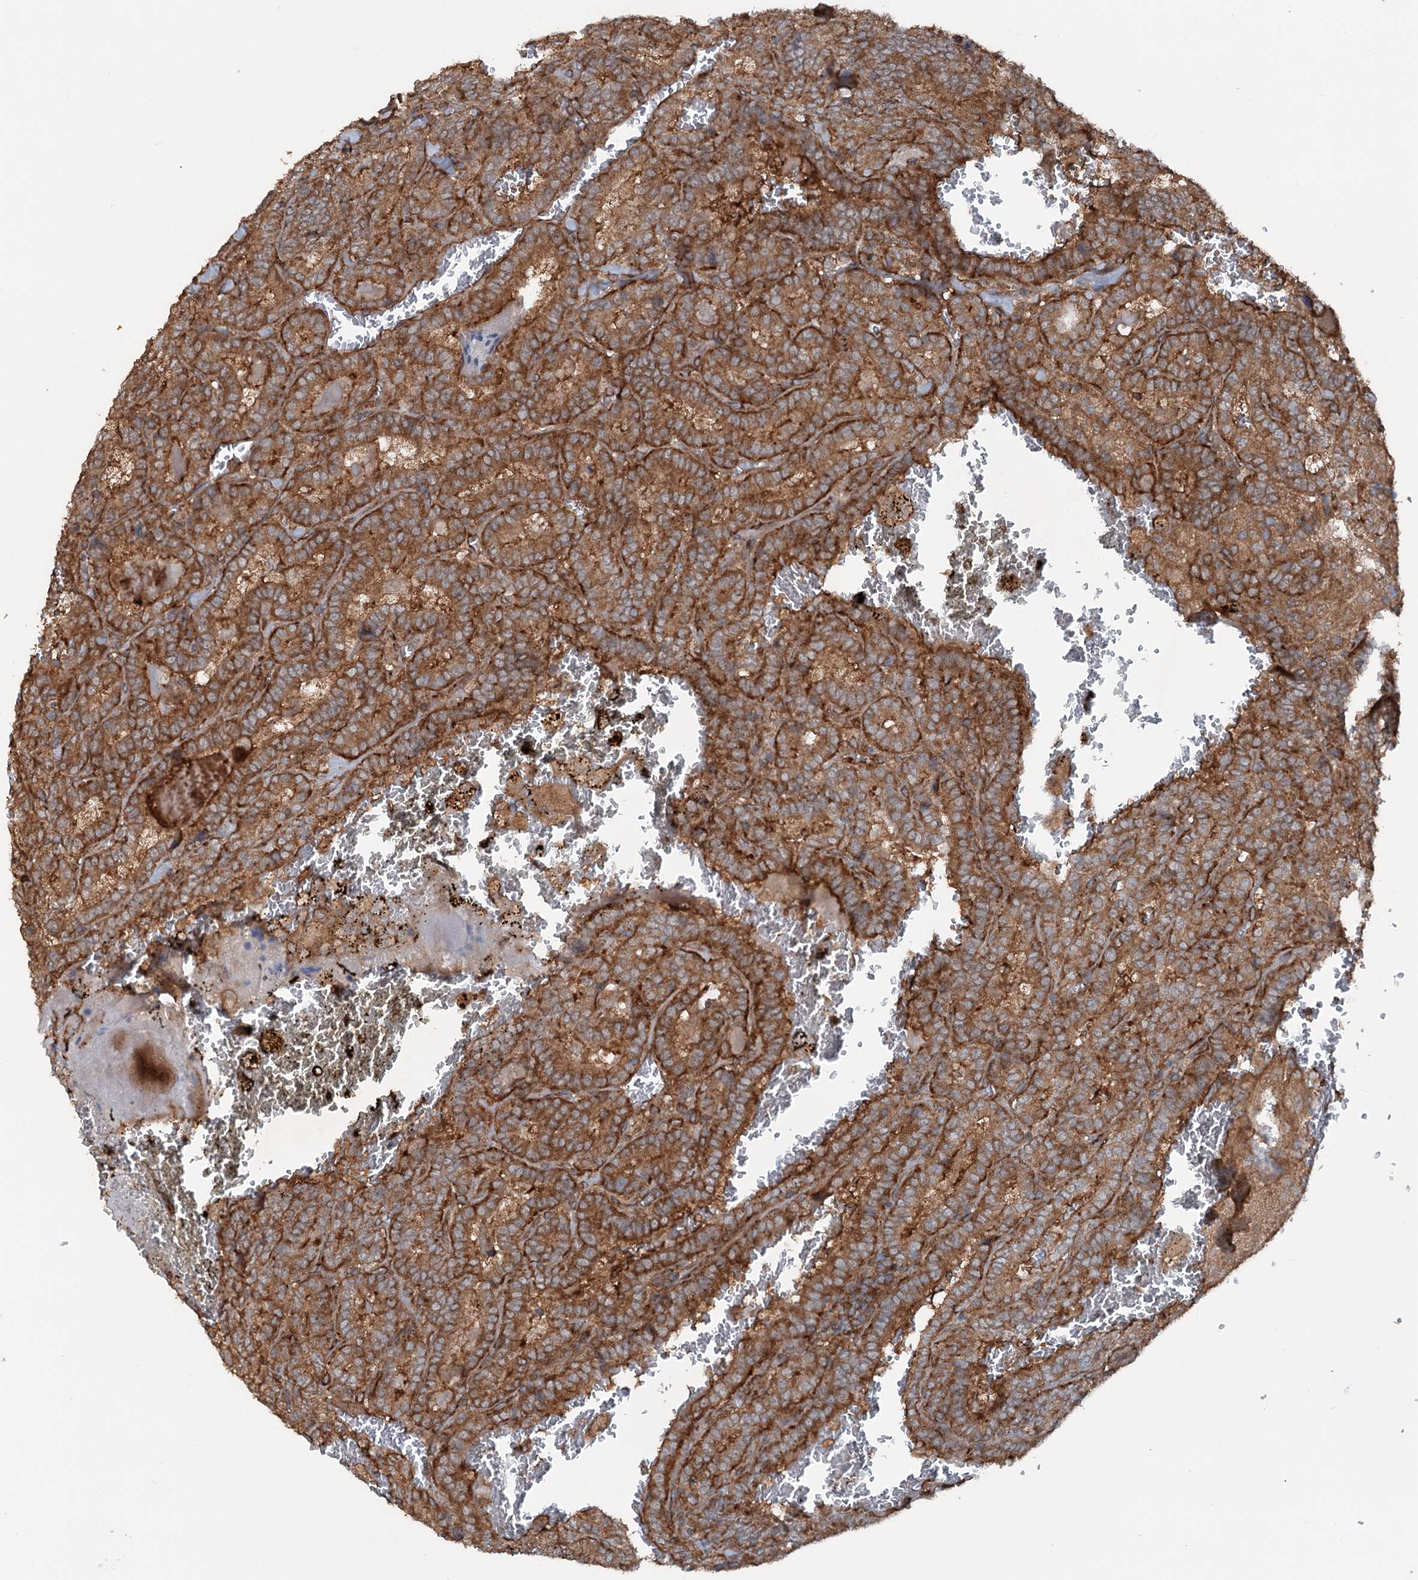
{"staining": {"intensity": "moderate", "quantity": ">75%", "location": "cytoplasmic/membranous"}, "tissue": "thyroid cancer", "cell_type": "Tumor cells", "image_type": "cancer", "snomed": [{"axis": "morphology", "description": "Papillary adenocarcinoma, NOS"}, {"axis": "topography", "description": "Thyroid gland"}], "caption": "IHC (DAB (3,3'-diaminobenzidine)) staining of thyroid cancer exhibits moderate cytoplasmic/membranous protein expression in about >75% of tumor cells.", "gene": "RNF214", "patient": {"sex": "female", "age": 72}}